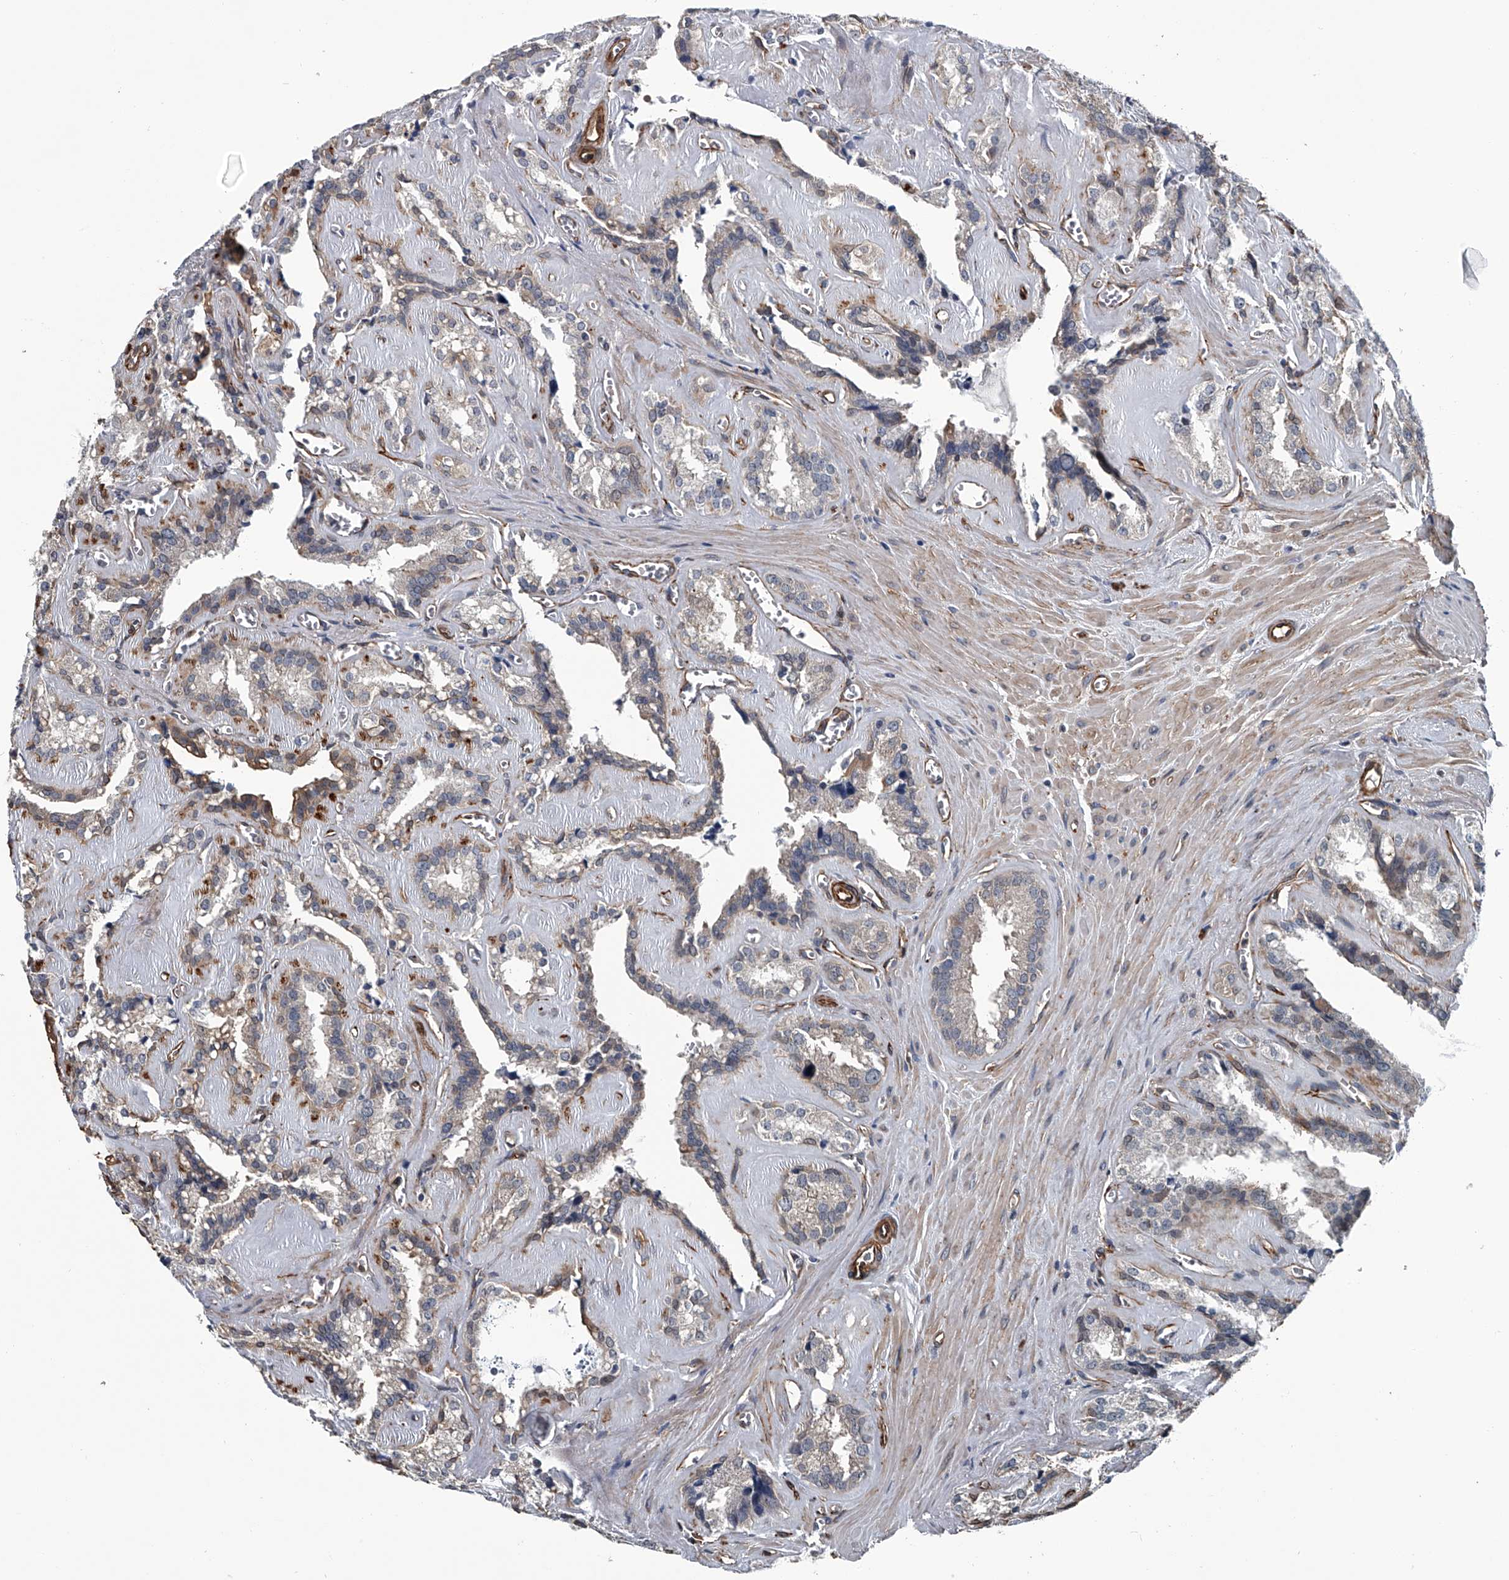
{"staining": {"intensity": "moderate", "quantity": "25%-75%", "location": "cytoplasmic/membranous"}, "tissue": "seminal vesicle", "cell_type": "Glandular cells", "image_type": "normal", "snomed": [{"axis": "morphology", "description": "Normal tissue, NOS"}, {"axis": "topography", "description": "Prostate"}, {"axis": "topography", "description": "Seminal veicle"}], "caption": "Seminal vesicle stained with immunohistochemistry exhibits moderate cytoplasmic/membranous expression in about 25%-75% of glandular cells.", "gene": "LDLRAD2", "patient": {"sex": "male", "age": 59}}